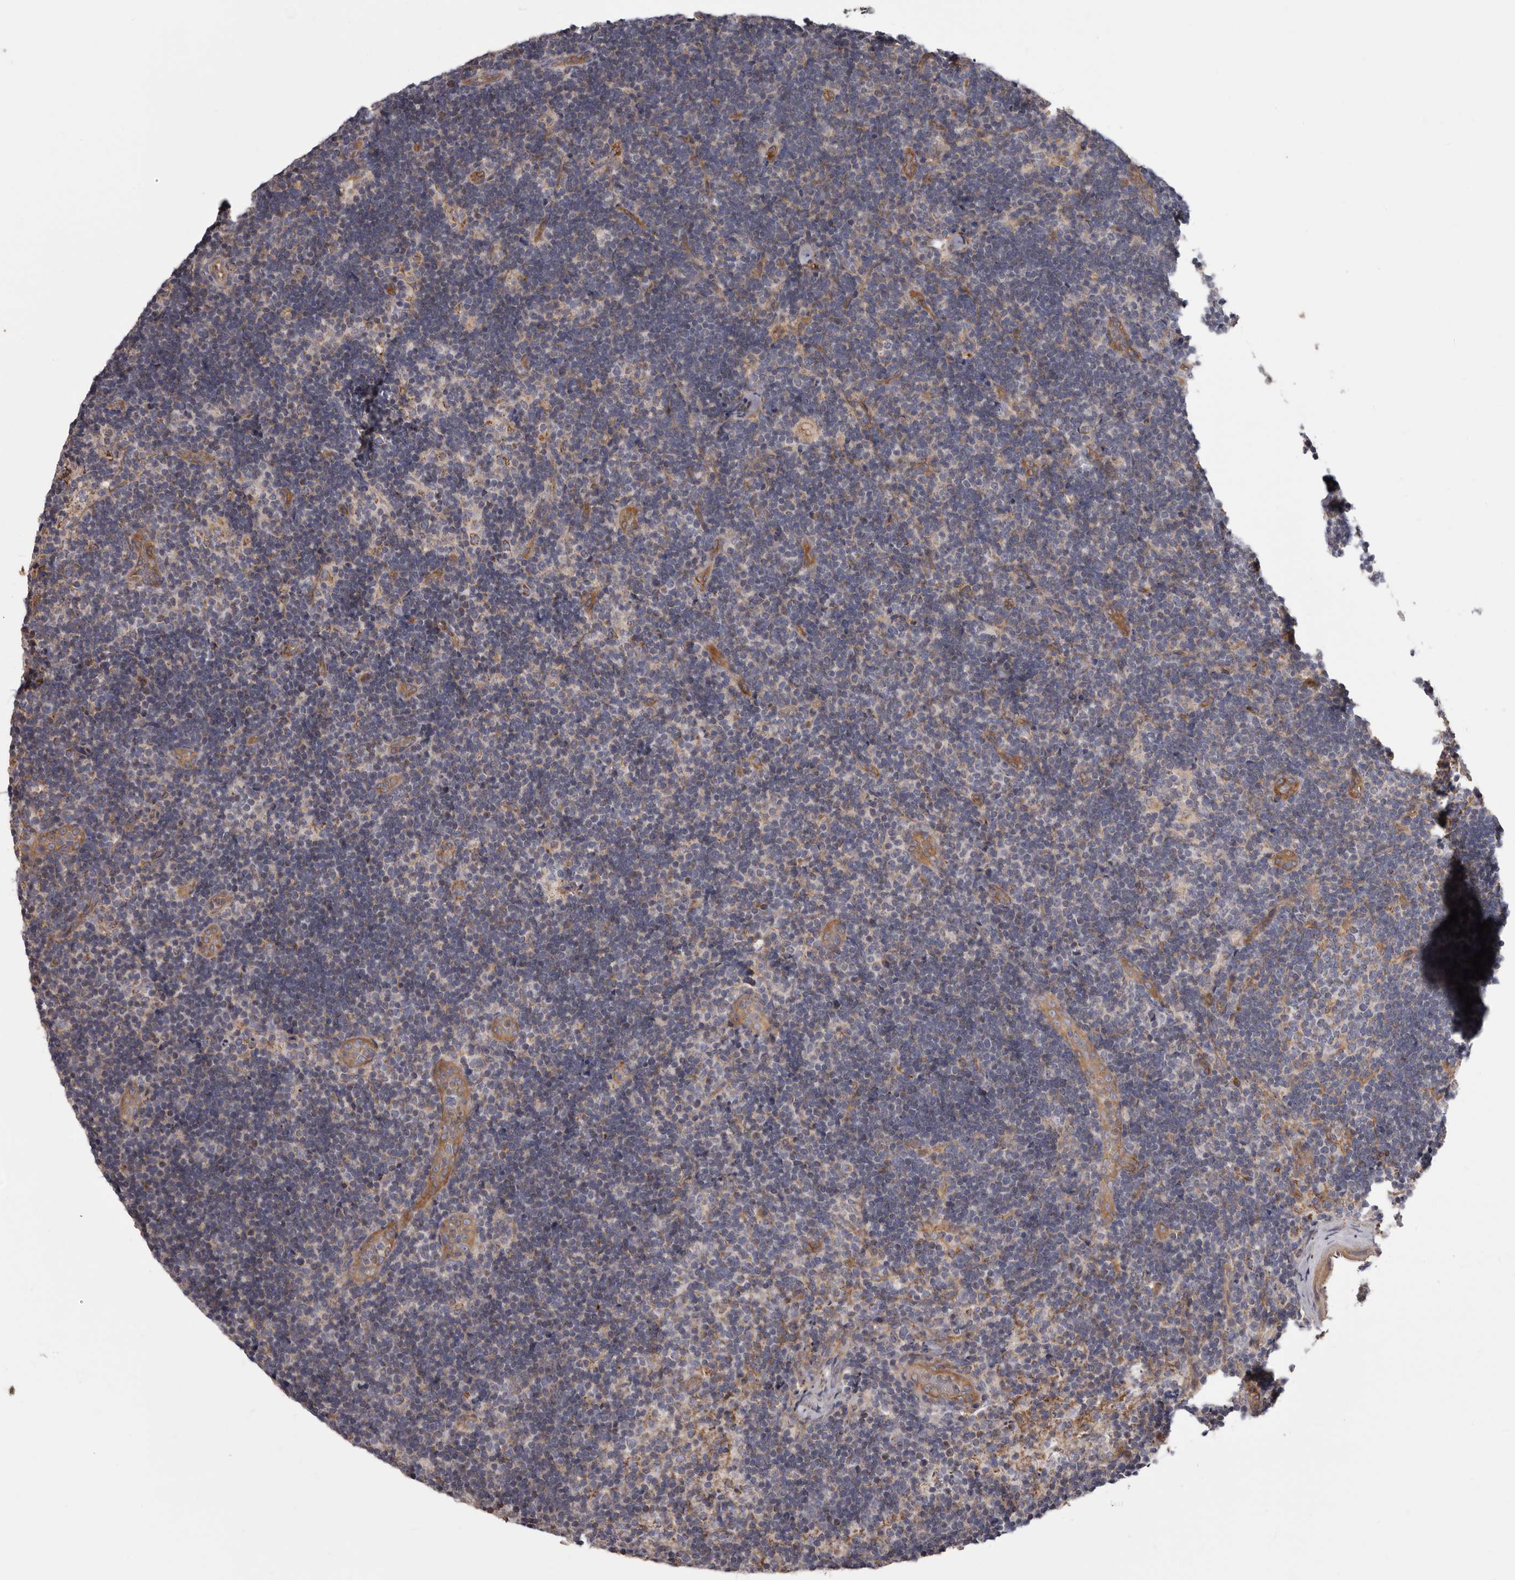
{"staining": {"intensity": "moderate", "quantity": "<25%", "location": "cytoplasmic/membranous"}, "tissue": "lymph node", "cell_type": "Germinal center cells", "image_type": "normal", "snomed": [{"axis": "morphology", "description": "Normal tissue, NOS"}, {"axis": "topography", "description": "Lymph node"}], "caption": "Protein staining shows moderate cytoplasmic/membranous positivity in about <25% of germinal center cells in normal lymph node.", "gene": "ENAH", "patient": {"sex": "female", "age": 22}}